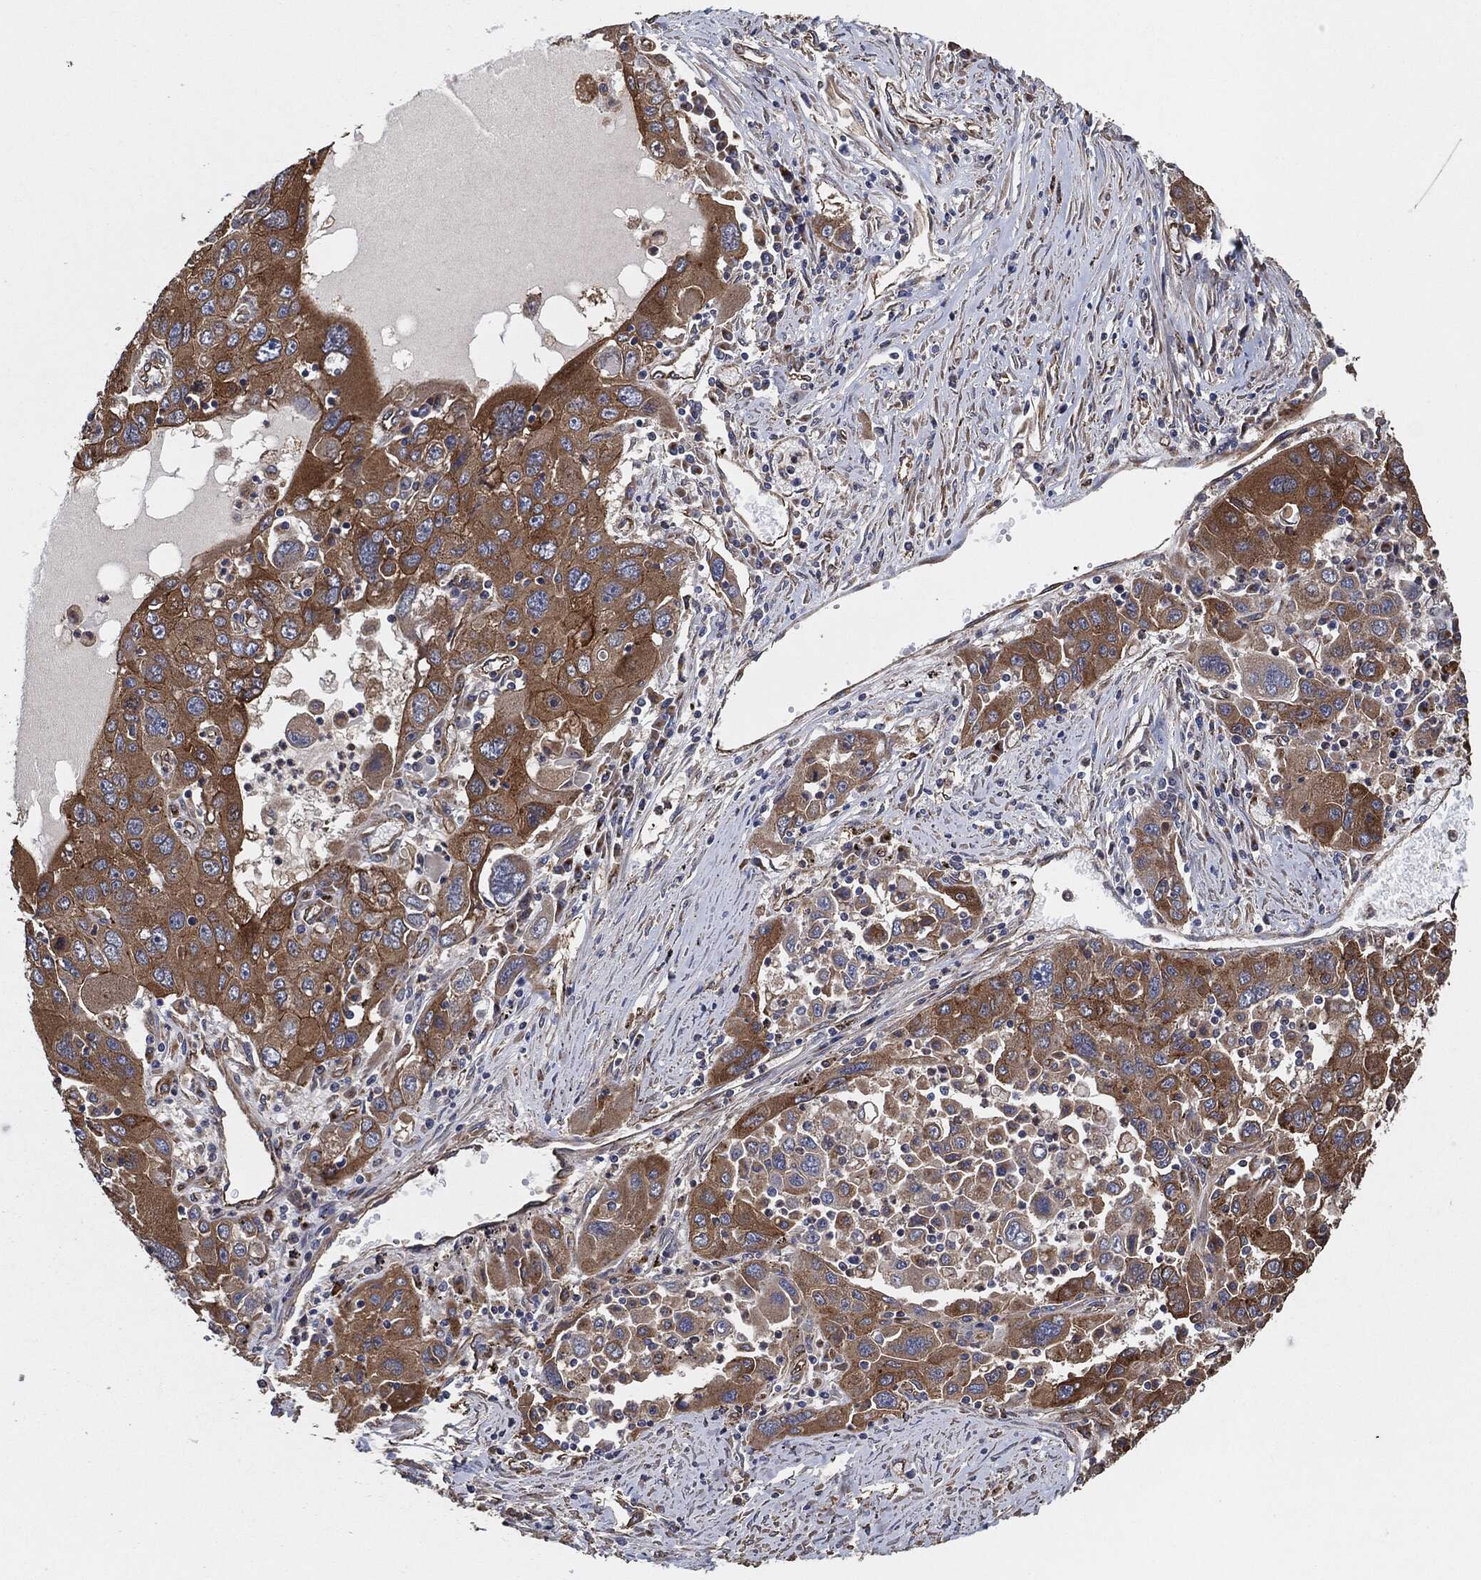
{"staining": {"intensity": "strong", "quantity": "<25%", "location": "cytoplasmic/membranous"}, "tissue": "stomach cancer", "cell_type": "Tumor cells", "image_type": "cancer", "snomed": [{"axis": "morphology", "description": "Adenocarcinoma, NOS"}, {"axis": "topography", "description": "Stomach"}], "caption": "Immunohistochemistry (IHC) micrograph of neoplastic tissue: human stomach cancer (adenocarcinoma) stained using immunohistochemistry (IHC) displays medium levels of strong protein expression localized specifically in the cytoplasmic/membranous of tumor cells, appearing as a cytoplasmic/membranous brown color.", "gene": "CTNNA1", "patient": {"sex": "male", "age": 56}}